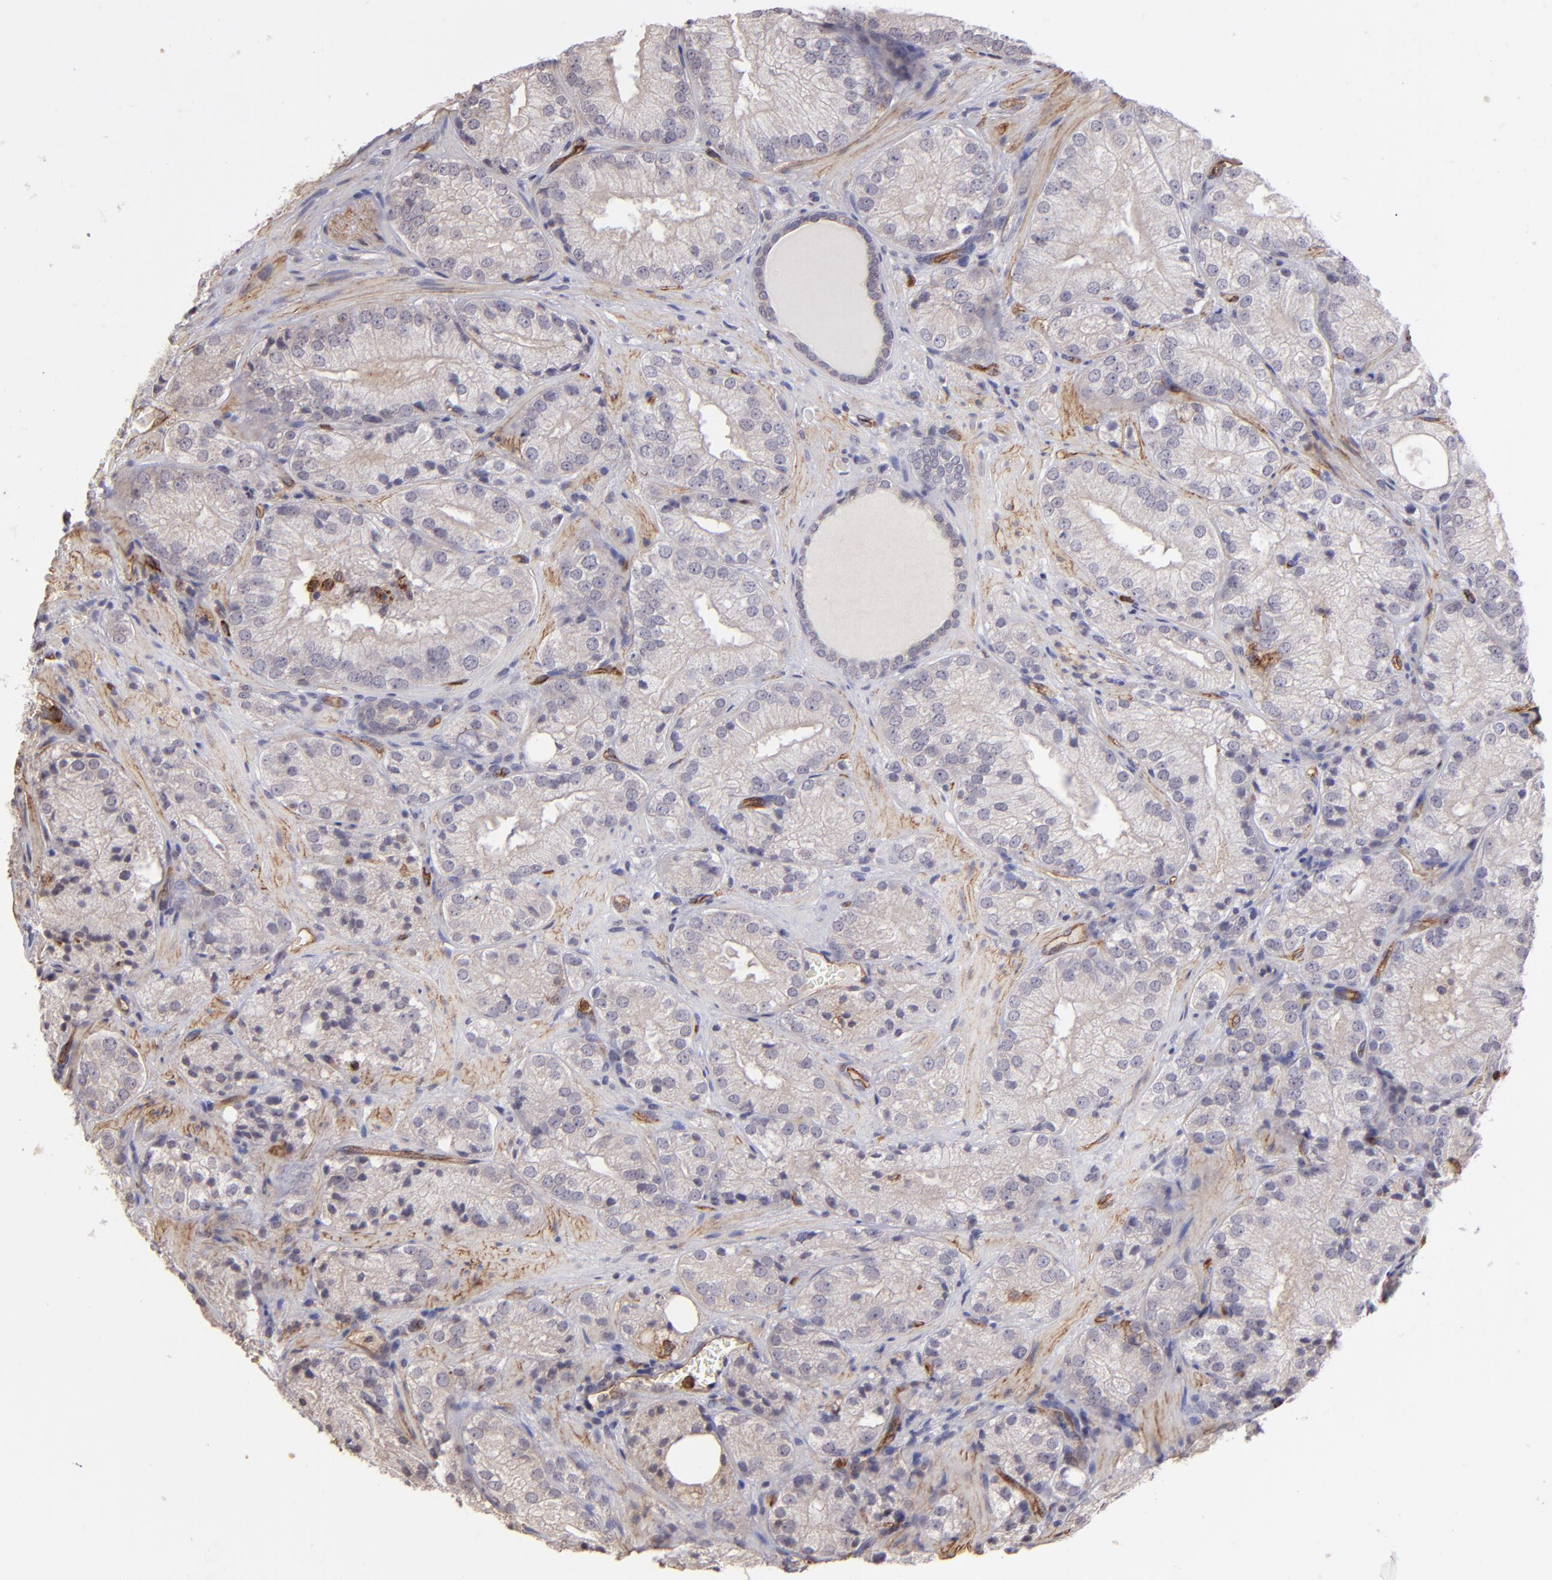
{"staining": {"intensity": "negative", "quantity": "none", "location": "none"}, "tissue": "prostate cancer", "cell_type": "Tumor cells", "image_type": "cancer", "snomed": [{"axis": "morphology", "description": "Adenocarcinoma, Low grade"}, {"axis": "topography", "description": "Prostate"}], "caption": "A histopathology image of prostate cancer (low-grade adenocarcinoma) stained for a protein reveals no brown staining in tumor cells.", "gene": "DYSF", "patient": {"sex": "male", "age": 60}}